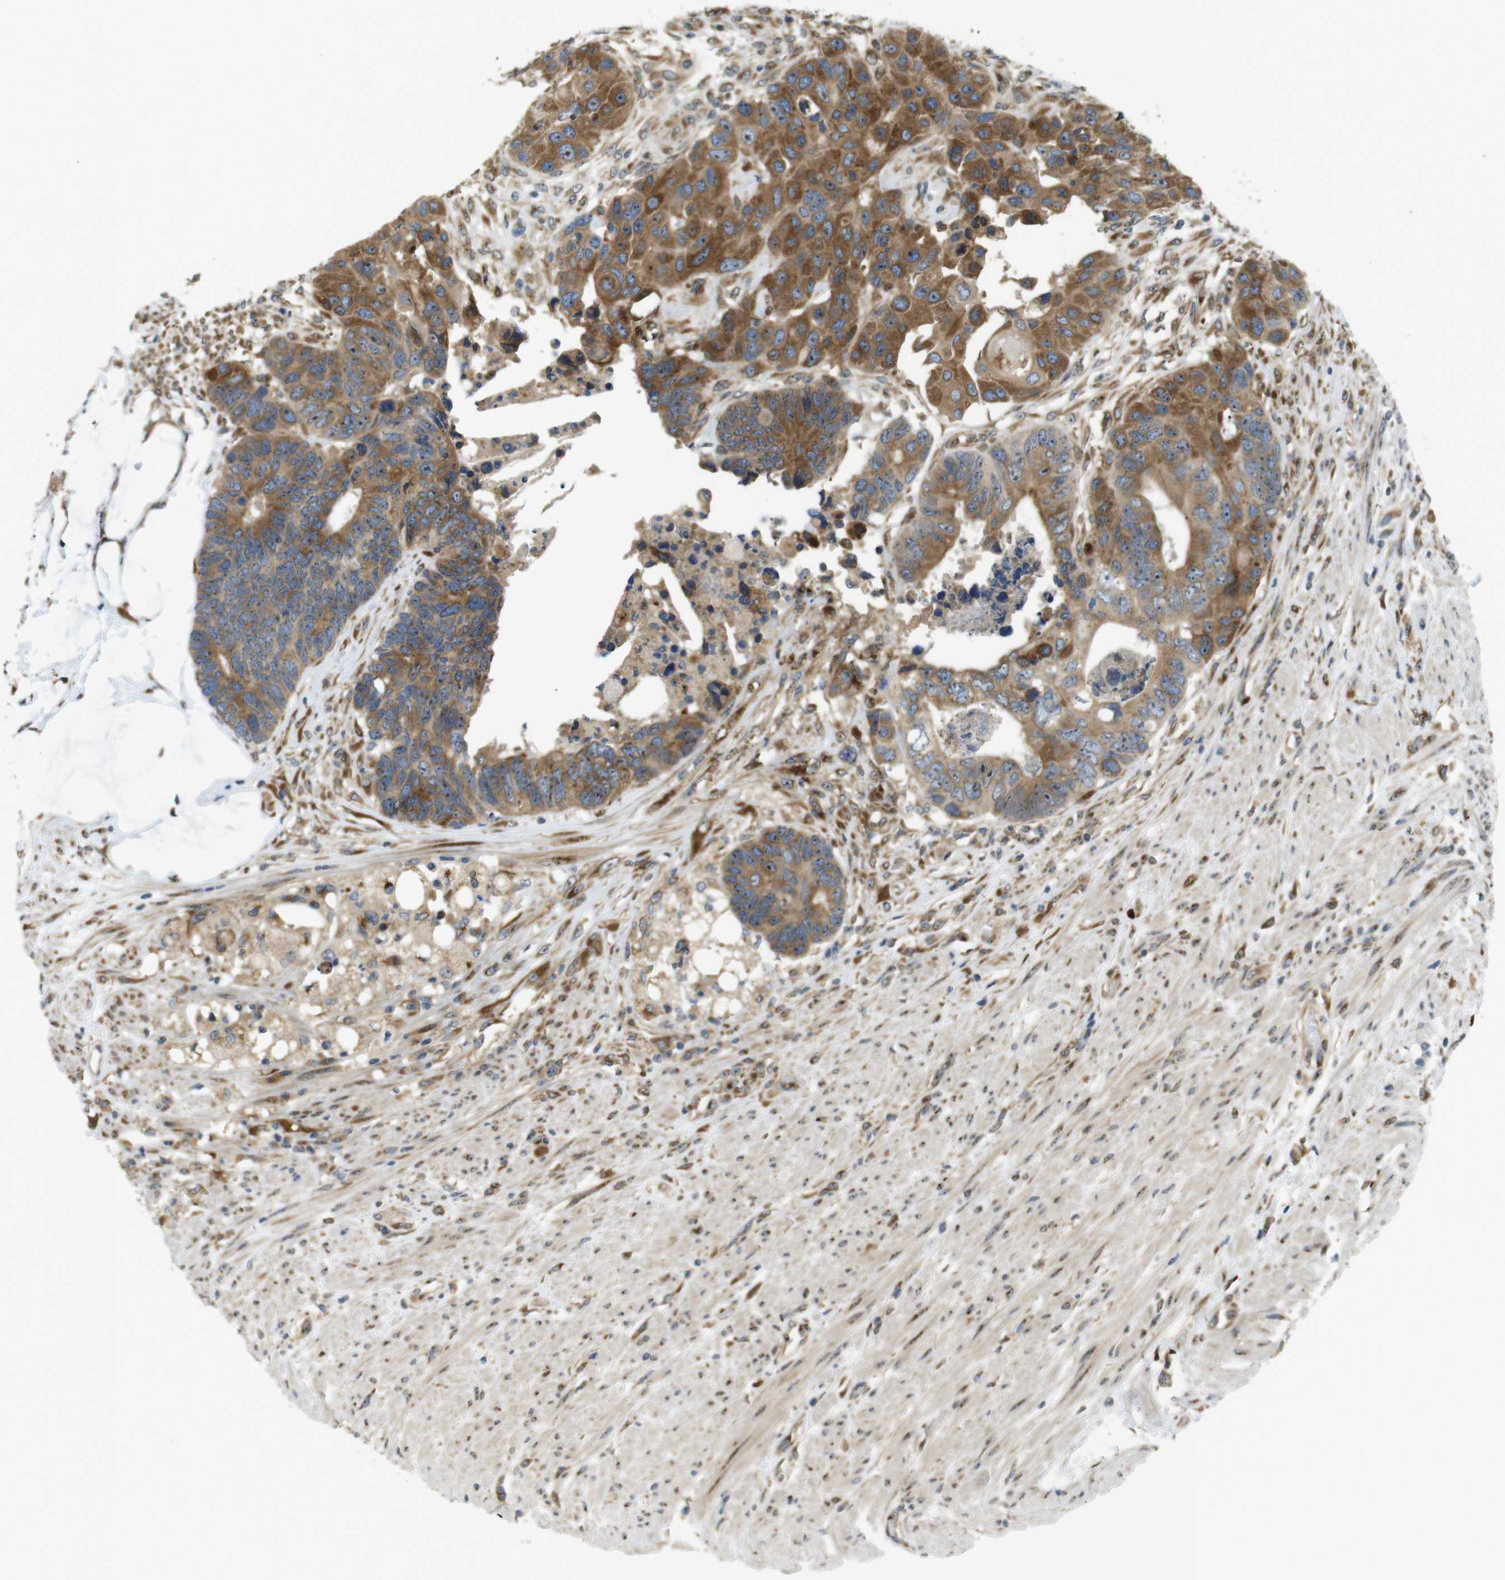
{"staining": {"intensity": "moderate", "quantity": ">75%", "location": "cytoplasmic/membranous"}, "tissue": "colorectal cancer", "cell_type": "Tumor cells", "image_type": "cancer", "snomed": [{"axis": "morphology", "description": "Adenocarcinoma, NOS"}, {"axis": "topography", "description": "Rectum"}], "caption": "Colorectal adenocarcinoma tissue exhibits moderate cytoplasmic/membranous positivity in approximately >75% of tumor cells", "gene": "TMEM143", "patient": {"sex": "male", "age": 51}}